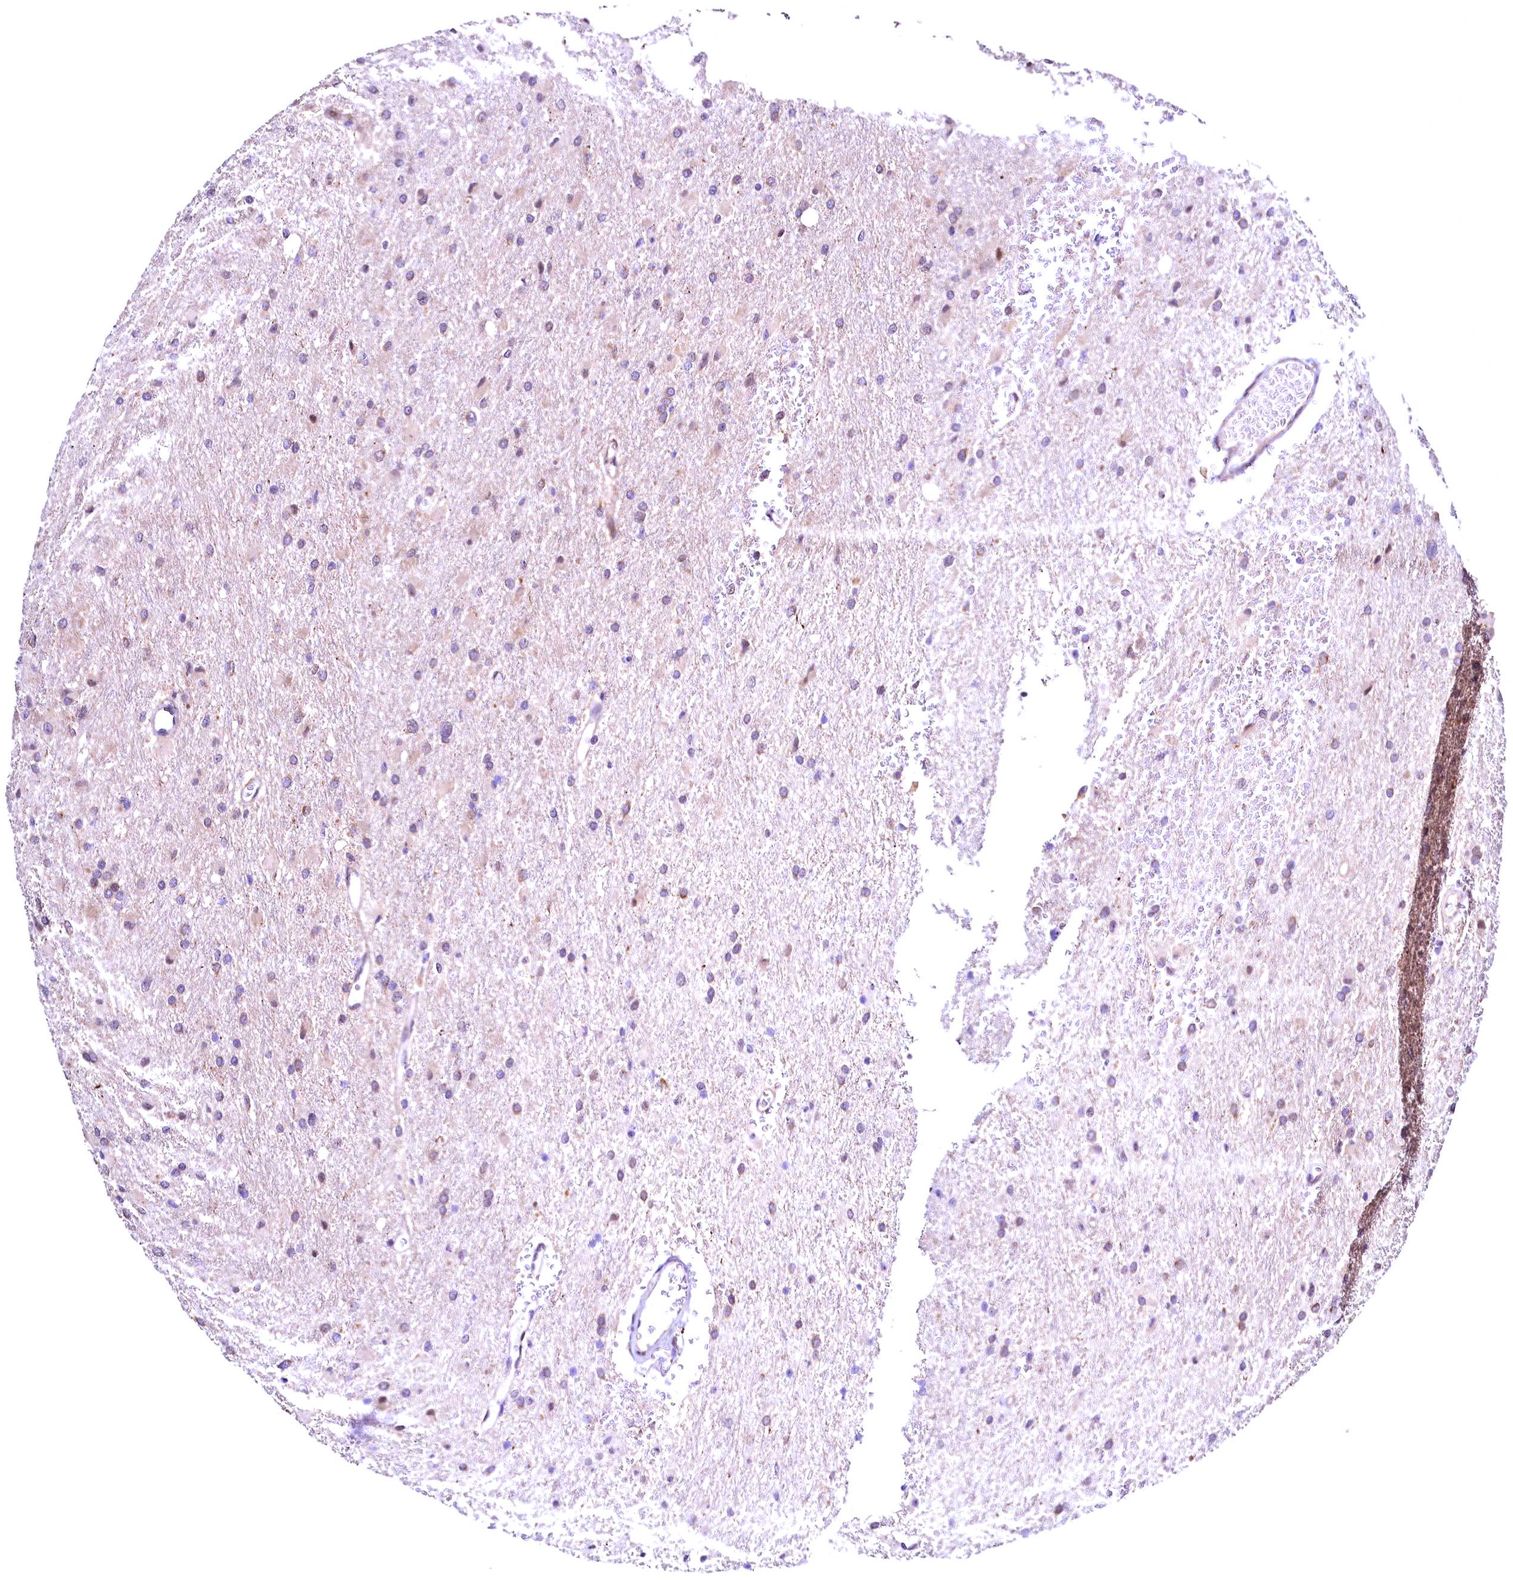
{"staining": {"intensity": "weak", "quantity": "<25%", "location": "cytoplasmic/membranous"}, "tissue": "glioma", "cell_type": "Tumor cells", "image_type": "cancer", "snomed": [{"axis": "morphology", "description": "Glioma, malignant, High grade"}, {"axis": "topography", "description": "Cerebral cortex"}], "caption": "A high-resolution photomicrograph shows immunohistochemistry staining of malignant high-grade glioma, which exhibits no significant staining in tumor cells. (DAB (3,3'-diaminobenzidine) immunohistochemistry (IHC), high magnification).", "gene": "RBFA", "patient": {"sex": "female", "age": 36}}